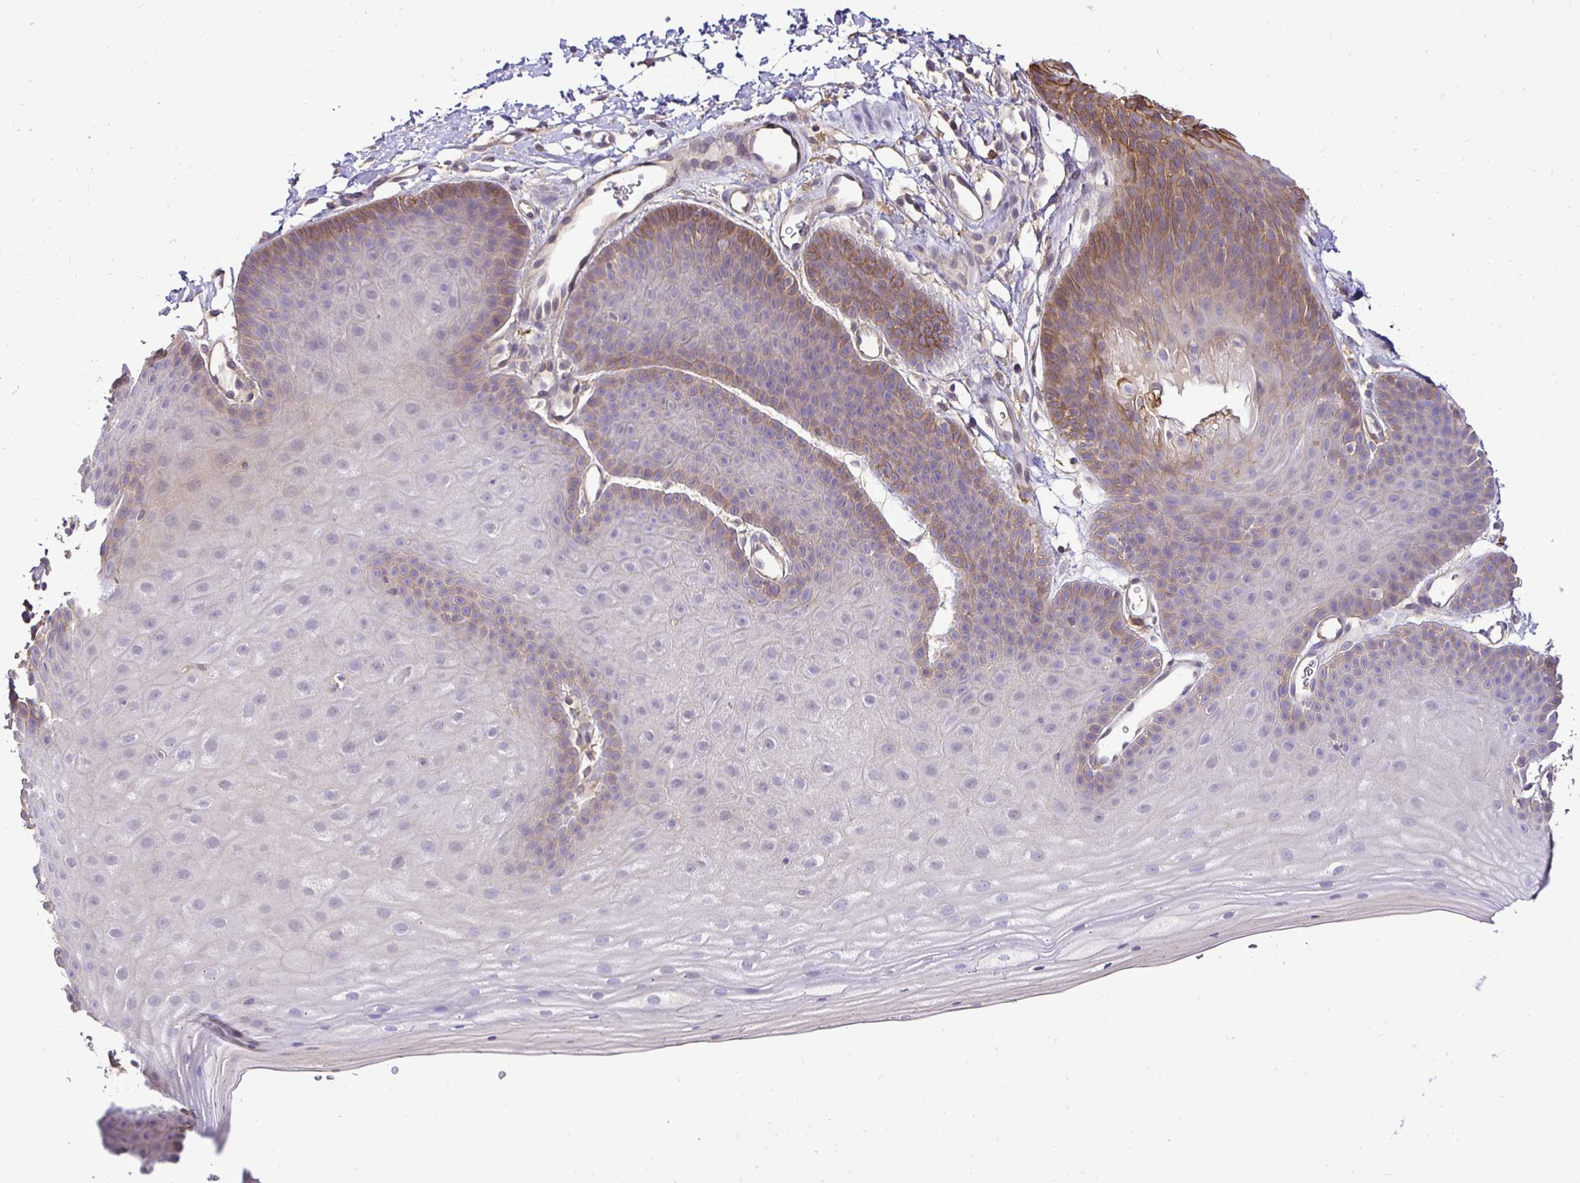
{"staining": {"intensity": "moderate", "quantity": "25%-75%", "location": "cytoplasmic/membranous"}, "tissue": "skin", "cell_type": "Epidermal cells", "image_type": "normal", "snomed": [{"axis": "morphology", "description": "Normal tissue, NOS"}, {"axis": "topography", "description": "Anal"}], "caption": "The immunohistochemical stain shows moderate cytoplasmic/membranous expression in epidermal cells of normal skin.", "gene": "SLC9A1", "patient": {"sex": "male", "age": 53}}